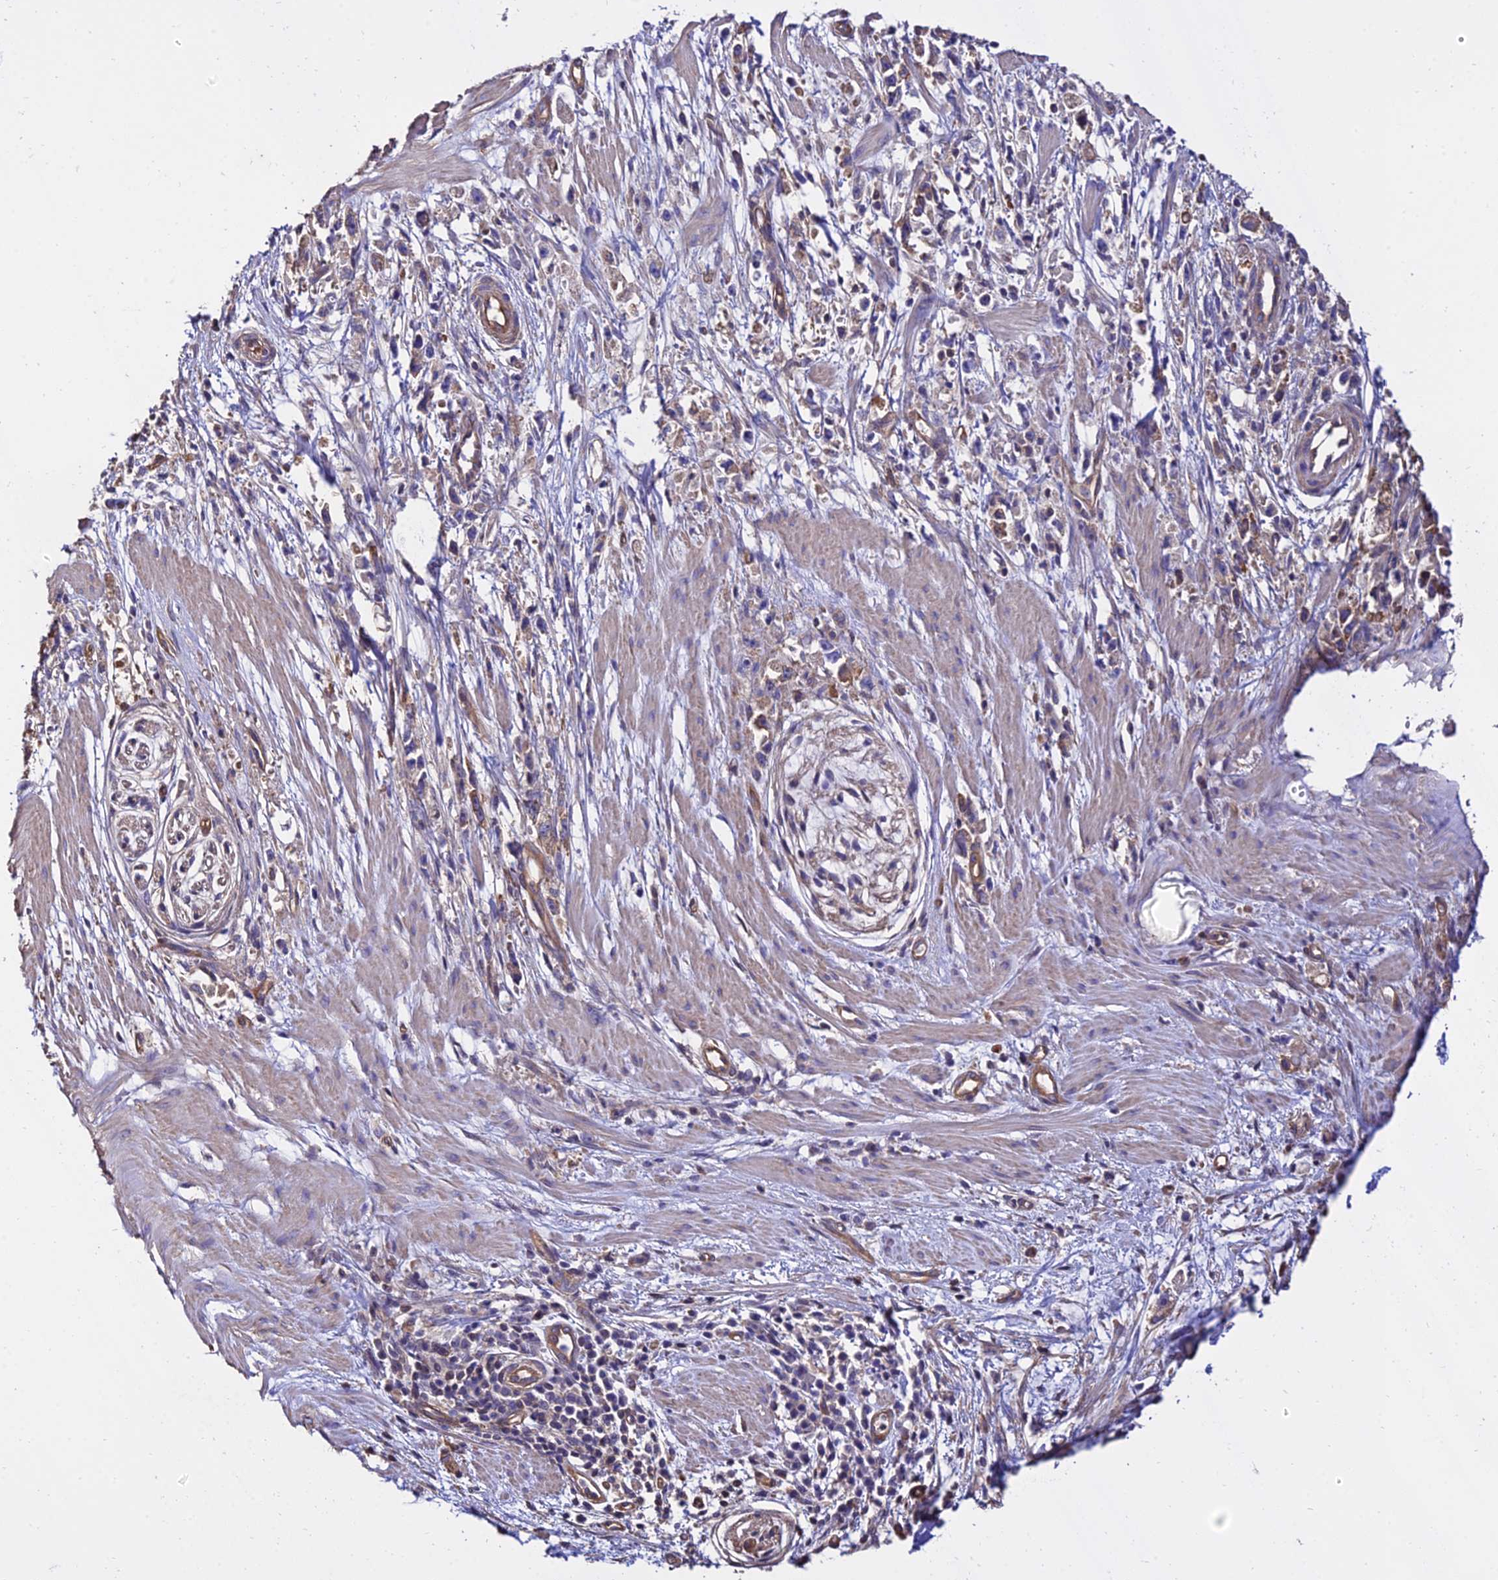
{"staining": {"intensity": "weak", "quantity": ">75%", "location": "cytoplasmic/membranous"}, "tissue": "stomach cancer", "cell_type": "Tumor cells", "image_type": "cancer", "snomed": [{"axis": "morphology", "description": "Adenocarcinoma, NOS"}, {"axis": "topography", "description": "Stomach"}], "caption": "IHC micrograph of neoplastic tissue: human adenocarcinoma (stomach) stained using IHC exhibits low levels of weak protein expression localized specifically in the cytoplasmic/membranous of tumor cells, appearing as a cytoplasmic/membranous brown color.", "gene": "CALM2", "patient": {"sex": "female", "age": 59}}